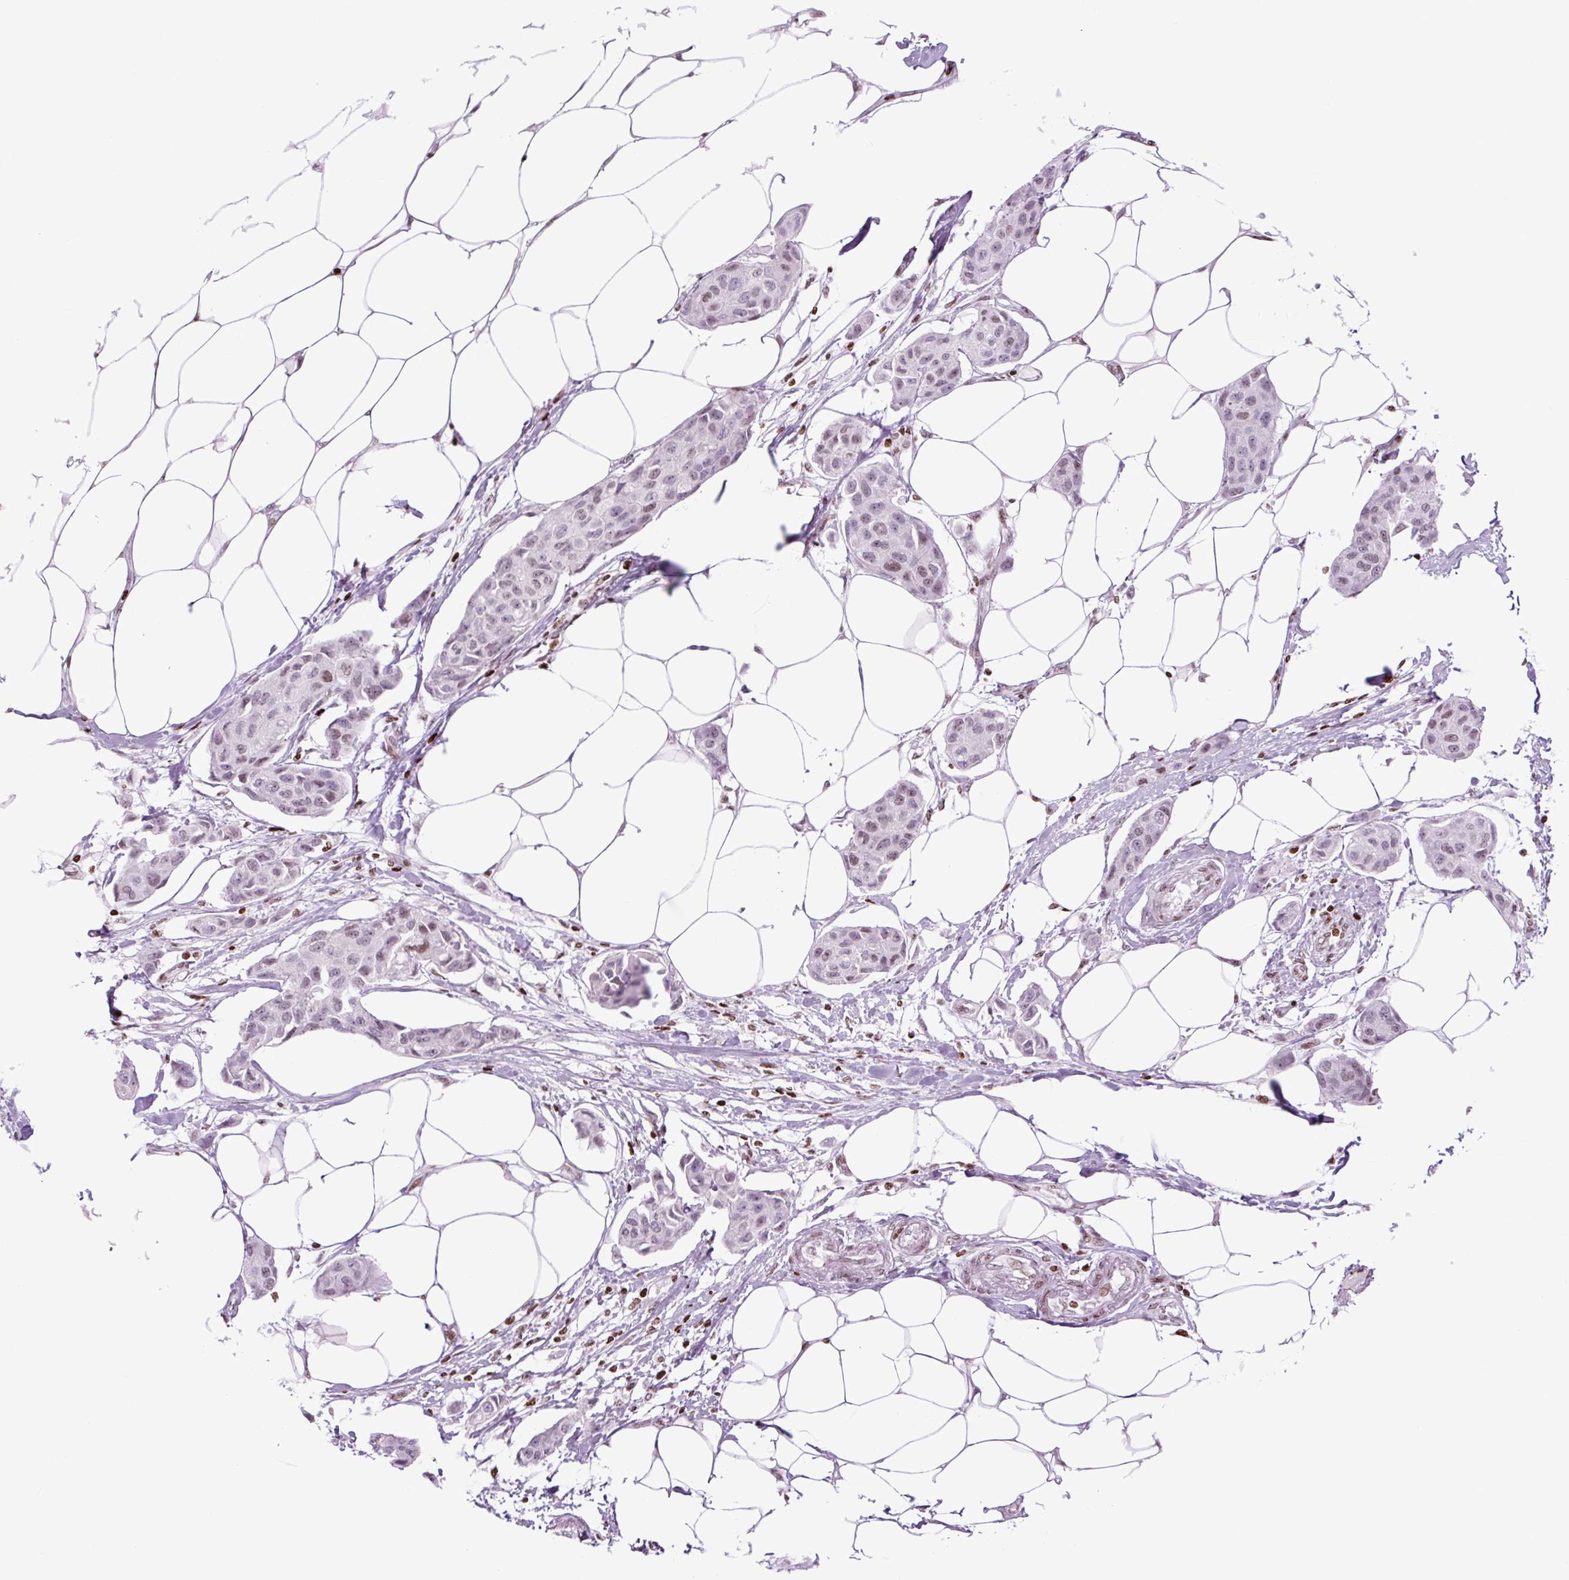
{"staining": {"intensity": "moderate", "quantity": "<25%", "location": "nuclear"}, "tissue": "breast cancer", "cell_type": "Tumor cells", "image_type": "cancer", "snomed": [{"axis": "morphology", "description": "Duct carcinoma"}, {"axis": "topography", "description": "Breast"}, {"axis": "topography", "description": "Lymph node"}], "caption": "Immunohistochemistry (IHC) histopathology image of breast cancer (intraductal carcinoma) stained for a protein (brown), which shows low levels of moderate nuclear positivity in approximately <25% of tumor cells.", "gene": "H1-3", "patient": {"sex": "female", "age": 80}}